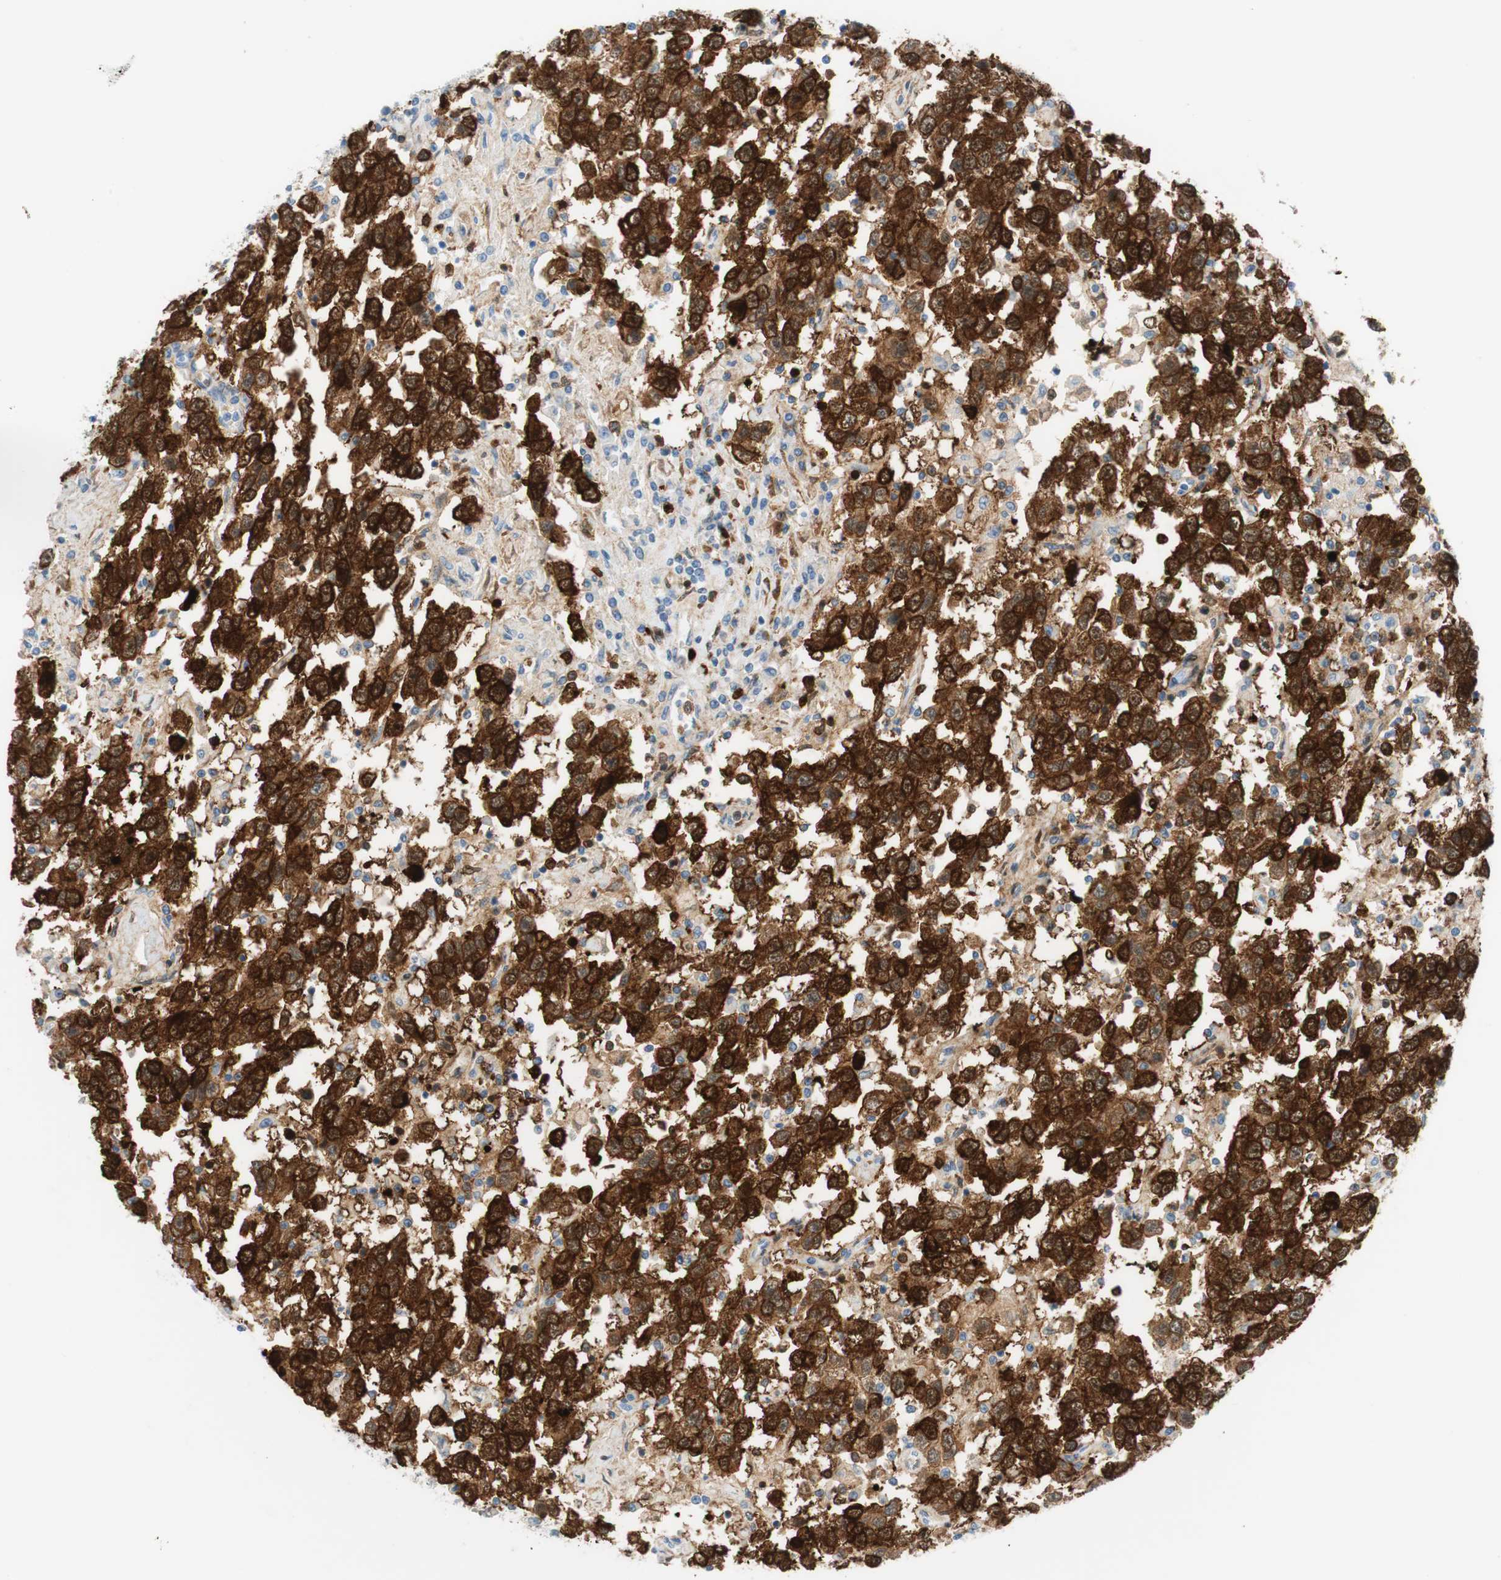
{"staining": {"intensity": "strong", "quantity": ">75%", "location": "cytoplasmic/membranous,nuclear"}, "tissue": "testis cancer", "cell_type": "Tumor cells", "image_type": "cancer", "snomed": [{"axis": "morphology", "description": "Seminoma, NOS"}, {"axis": "topography", "description": "Testis"}], "caption": "Testis cancer stained for a protein (brown) reveals strong cytoplasmic/membranous and nuclear positive positivity in approximately >75% of tumor cells.", "gene": "STMN1", "patient": {"sex": "male", "age": 41}}